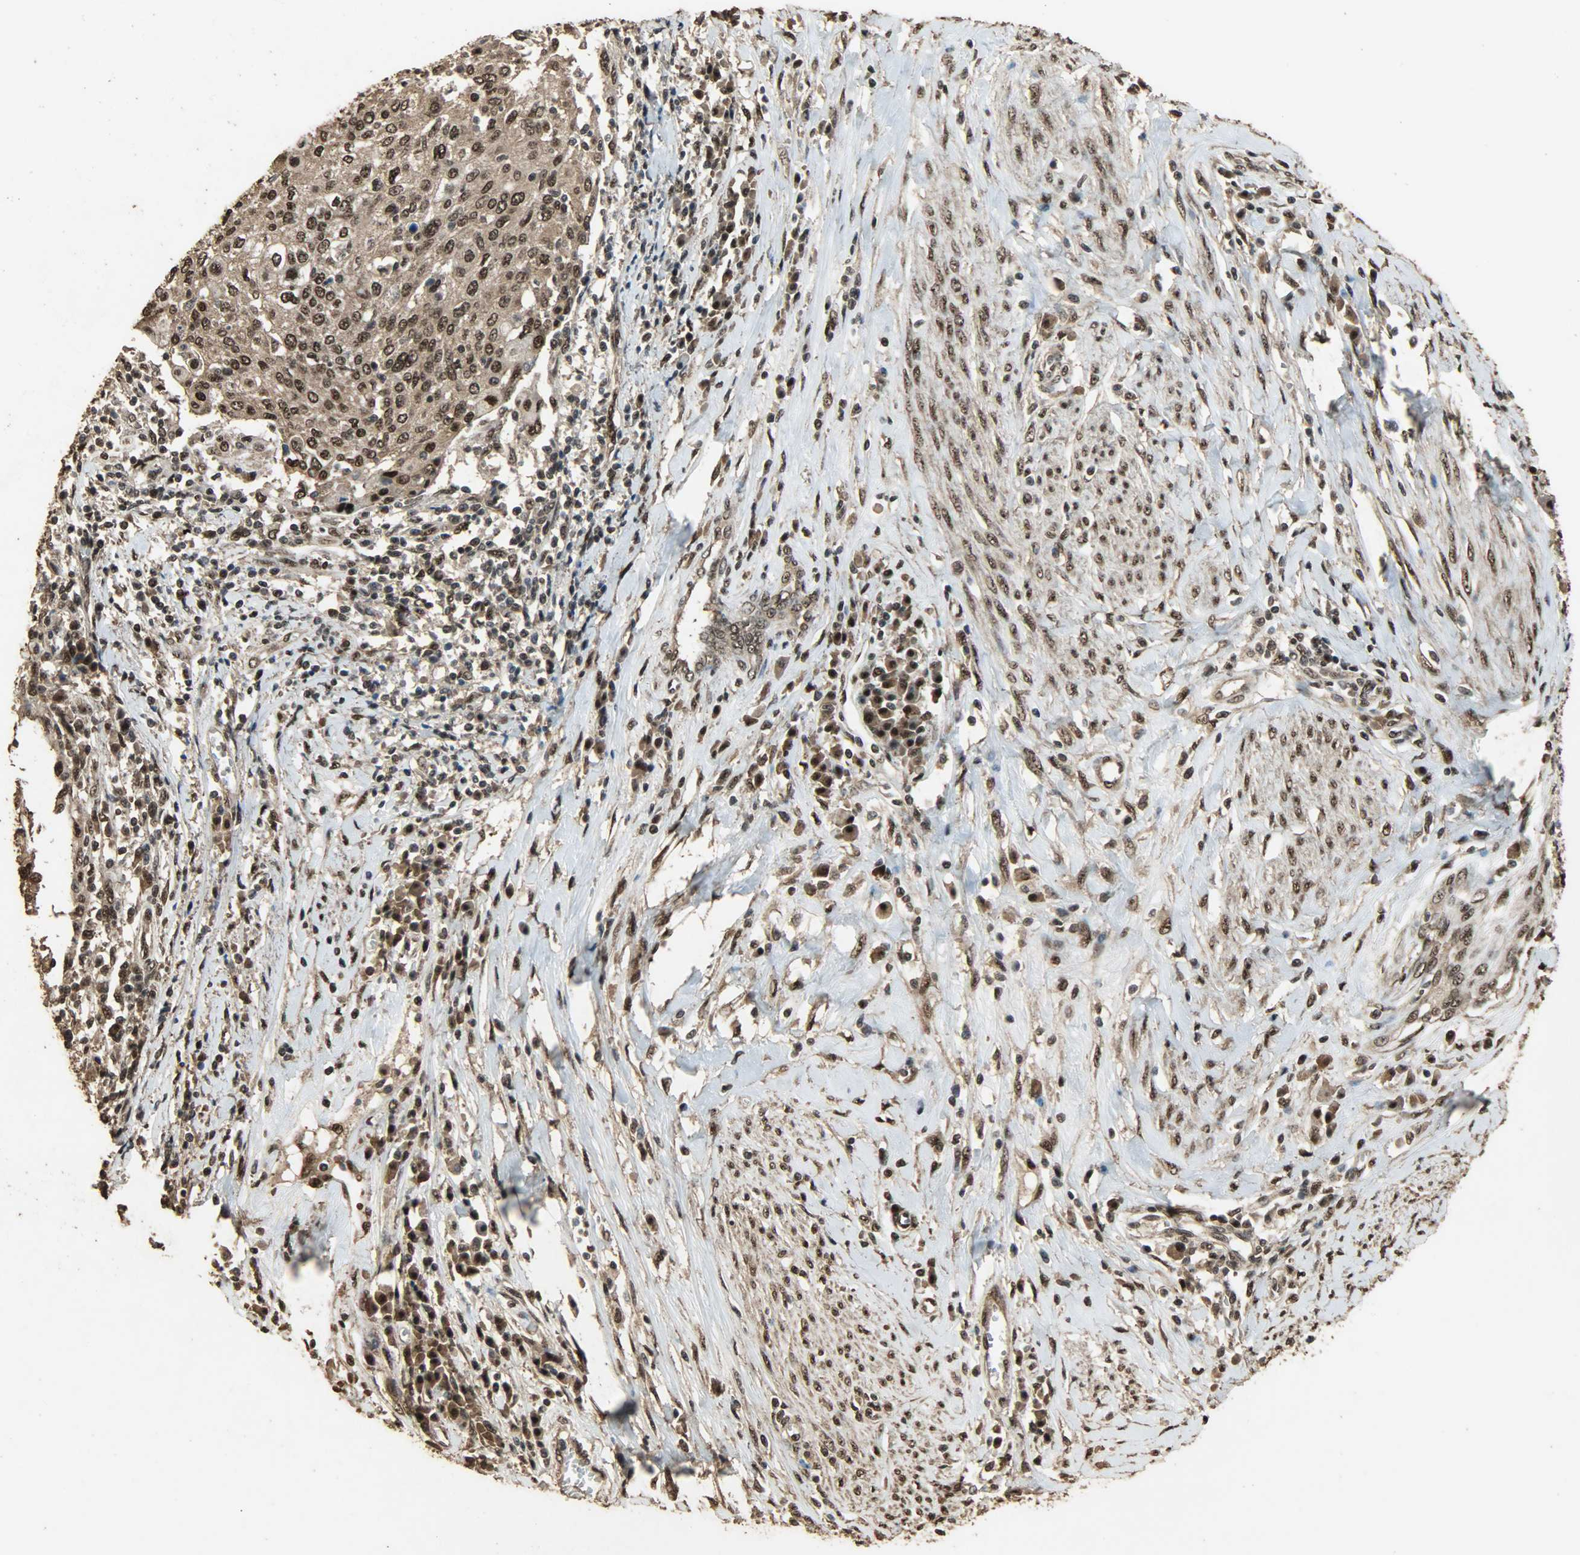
{"staining": {"intensity": "strong", "quantity": ">75%", "location": "cytoplasmic/membranous,nuclear"}, "tissue": "cervical cancer", "cell_type": "Tumor cells", "image_type": "cancer", "snomed": [{"axis": "morphology", "description": "Squamous cell carcinoma, NOS"}, {"axis": "topography", "description": "Cervix"}], "caption": "Cervical cancer stained with a protein marker reveals strong staining in tumor cells.", "gene": "CCNT2", "patient": {"sex": "female", "age": 40}}